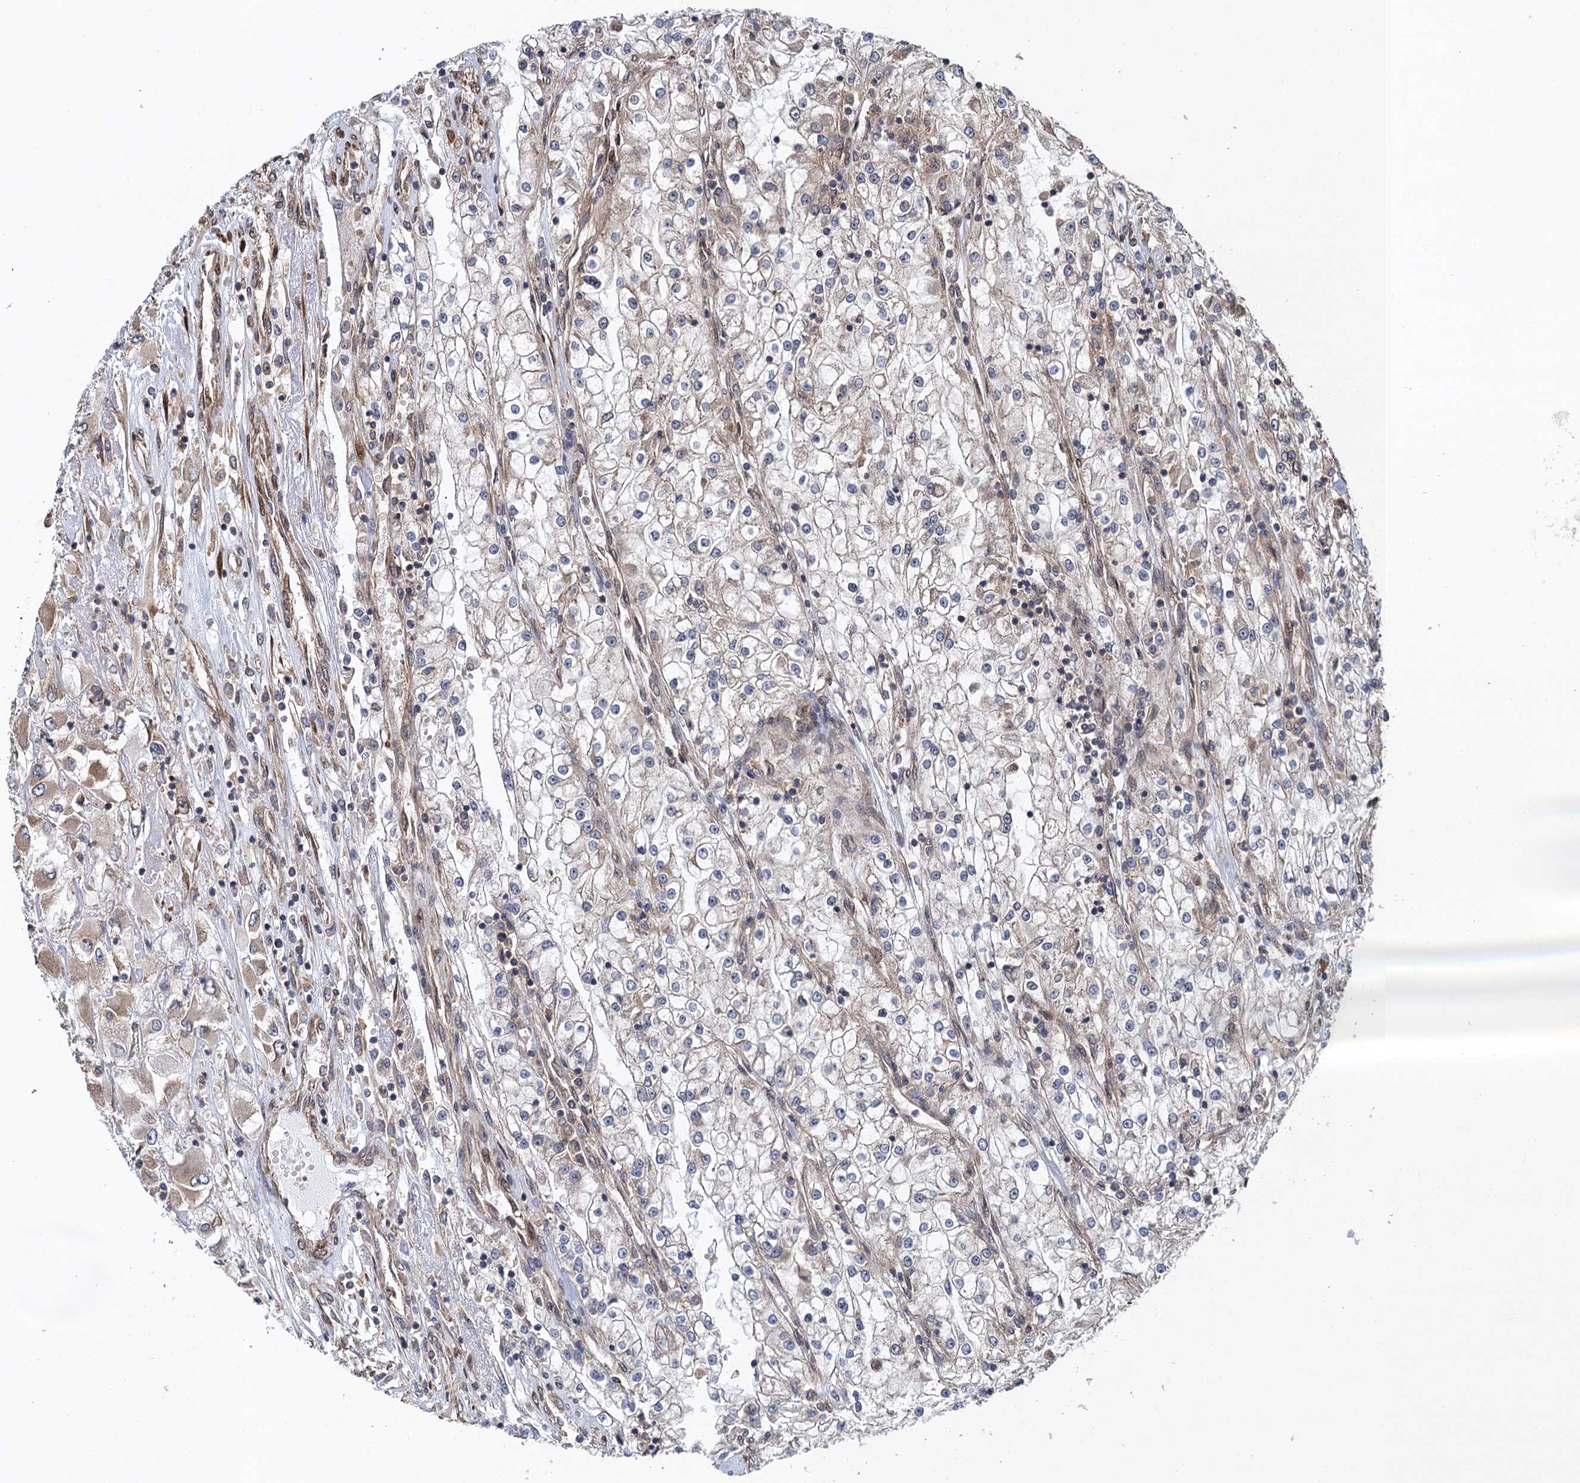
{"staining": {"intensity": "moderate", "quantity": "<25%", "location": "cytoplasmic/membranous"}, "tissue": "renal cancer", "cell_type": "Tumor cells", "image_type": "cancer", "snomed": [{"axis": "morphology", "description": "Adenocarcinoma, NOS"}, {"axis": "topography", "description": "Kidney"}], "caption": "Protein staining of renal adenocarcinoma tissue reveals moderate cytoplasmic/membranous expression in about <25% of tumor cells.", "gene": "MDM1", "patient": {"sex": "female", "age": 52}}